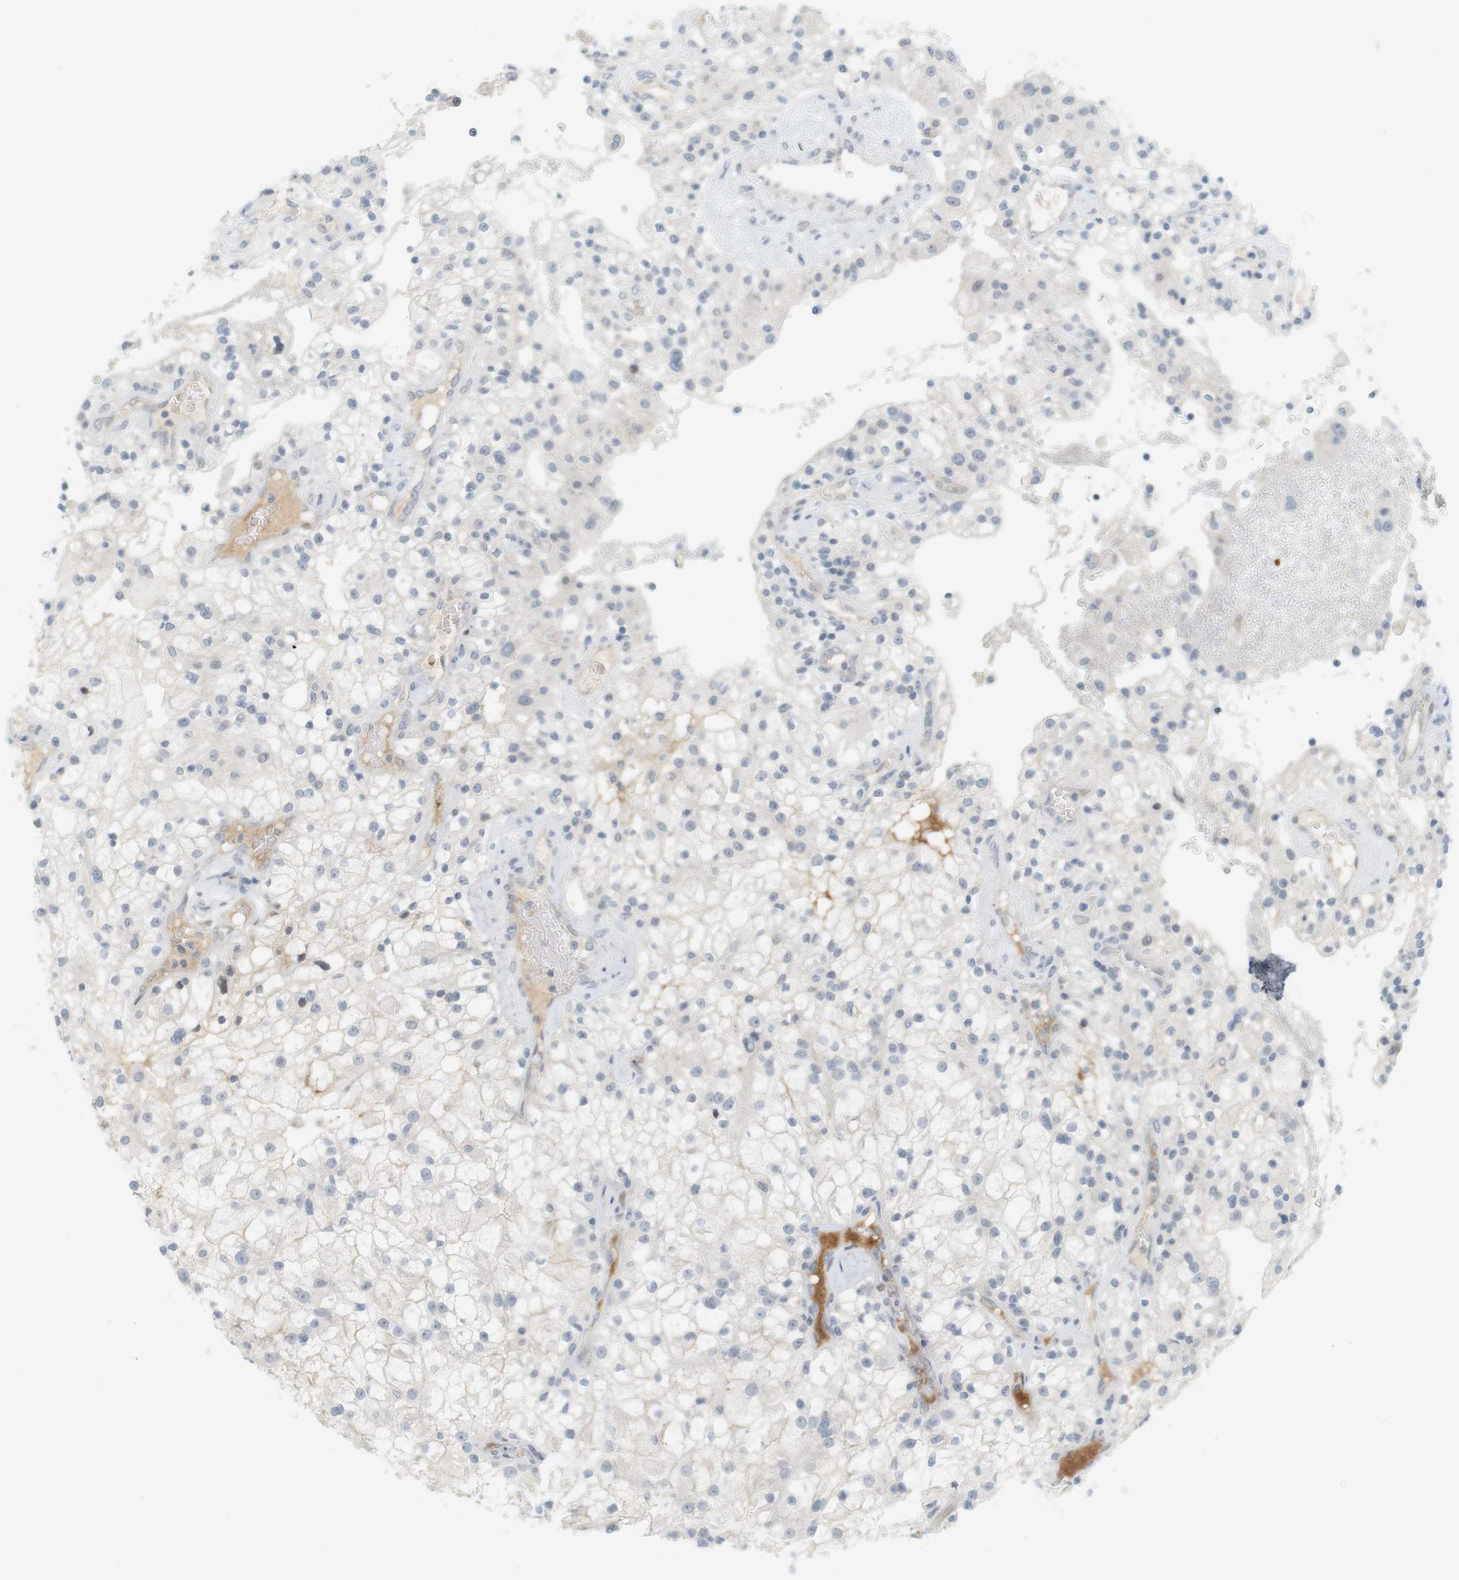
{"staining": {"intensity": "negative", "quantity": "none", "location": "none"}, "tissue": "renal cancer", "cell_type": "Tumor cells", "image_type": "cancer", "snomed": [{"axis": "morphology", "description": "Adenocarcinoma, NOS"}, {"axis": "topography", "description": "Kidney"}], "caption": "Human renal cancer stained for a protein using IHC shows no positivity in tumor cells.", "gene": "DMC1", "patient": {"sex": "female", "age": 52}}